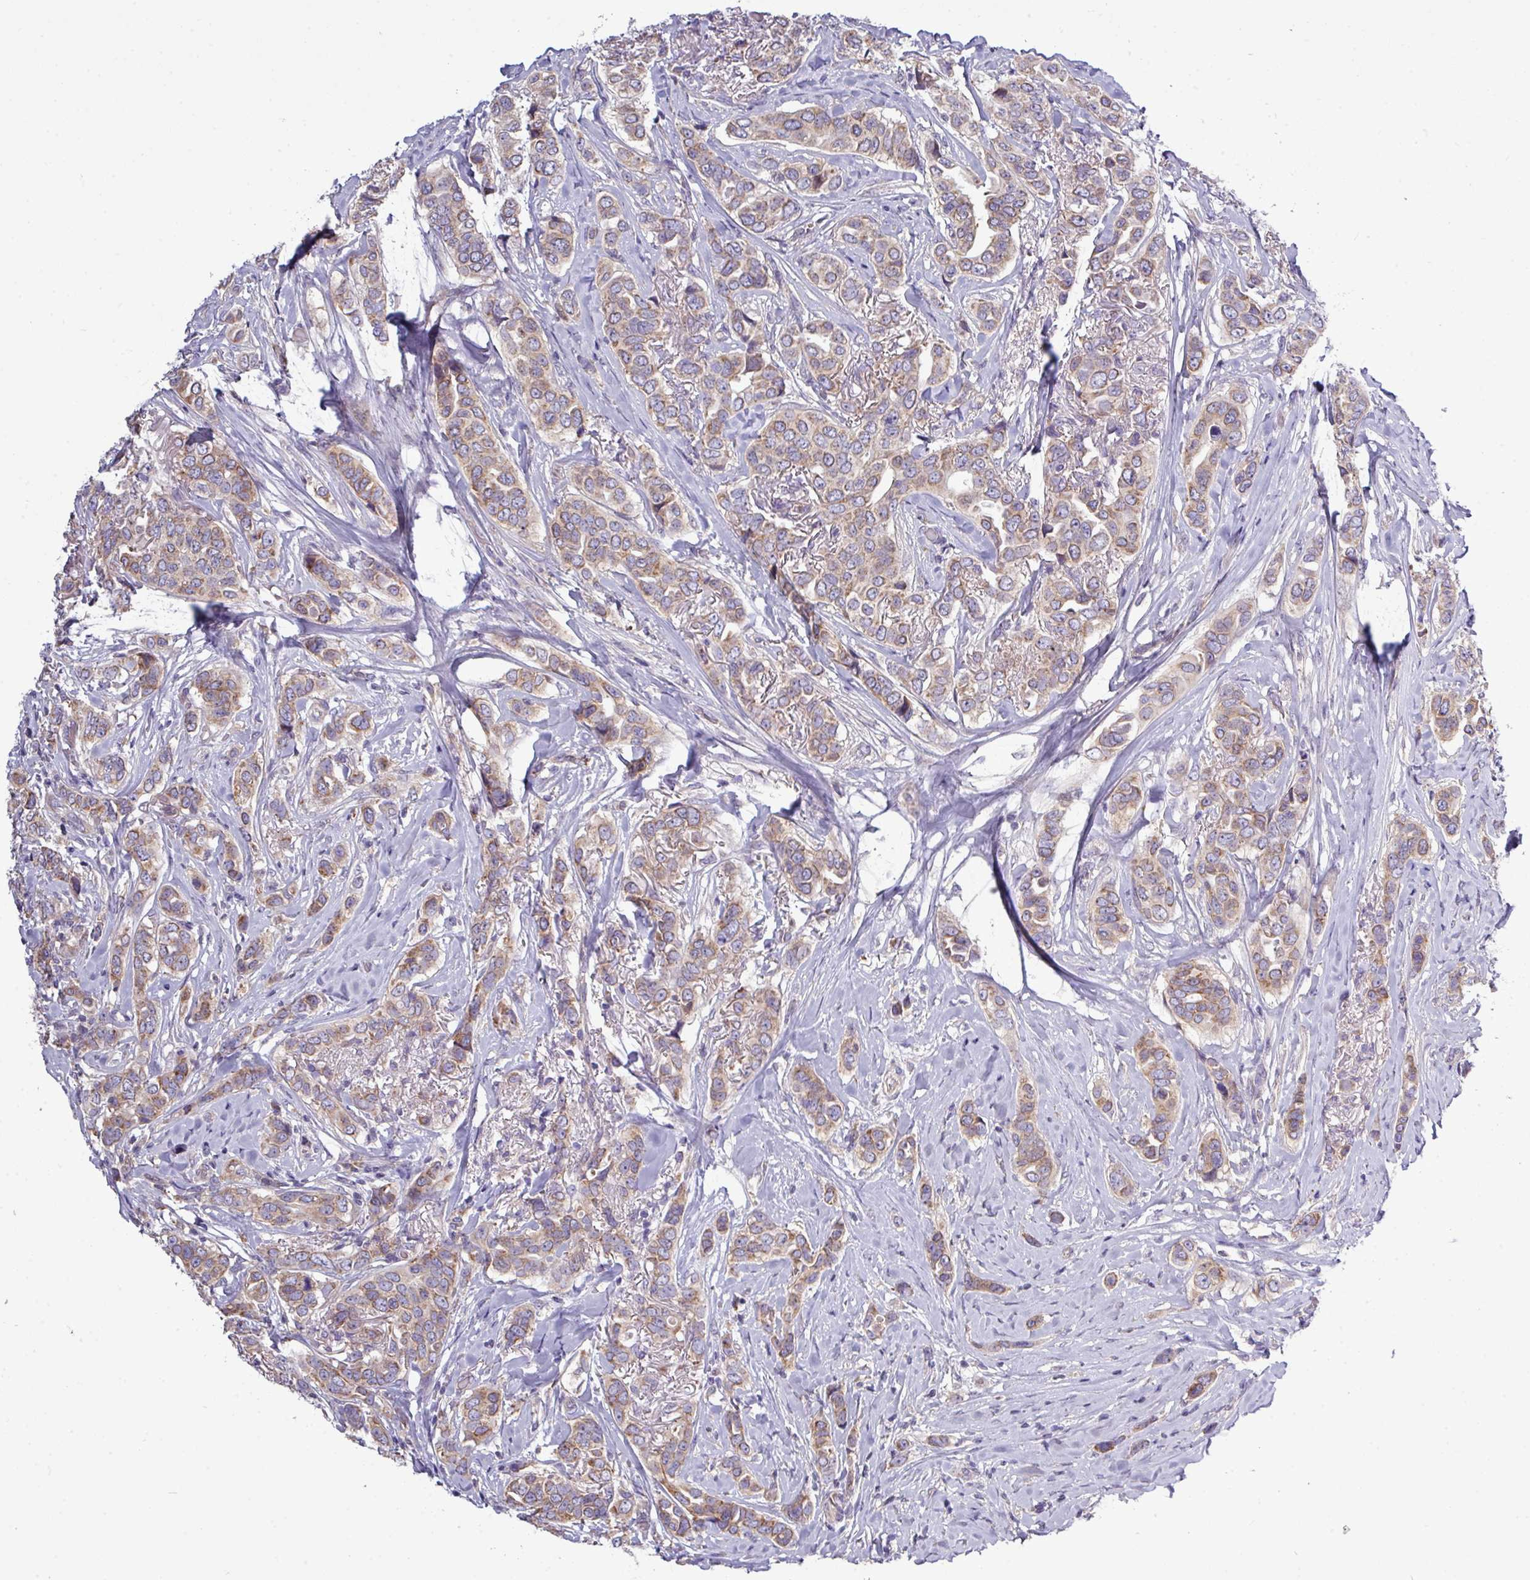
{"staining": {"intensity": "weak", "quantity": ">75%", "location": "cytoplasmic/membranous"}, "tissue": "breast cancer", "cell_type": "Tumor cells", "image_type": "cancer", "snomed": [{"axis": "morphology", "description": "Lobular carcinoma"}, {"axis": "topography", "description": "Breast"}], "caption": "The histopathology image shows immunohistochemical staining of breast cancer. There is weak cytoplasmic/membranous staining is appreciated in approximately >75% of tumor cells.", "gene": "AGAP5", "patient": {"sex": "female", "age": 51}}